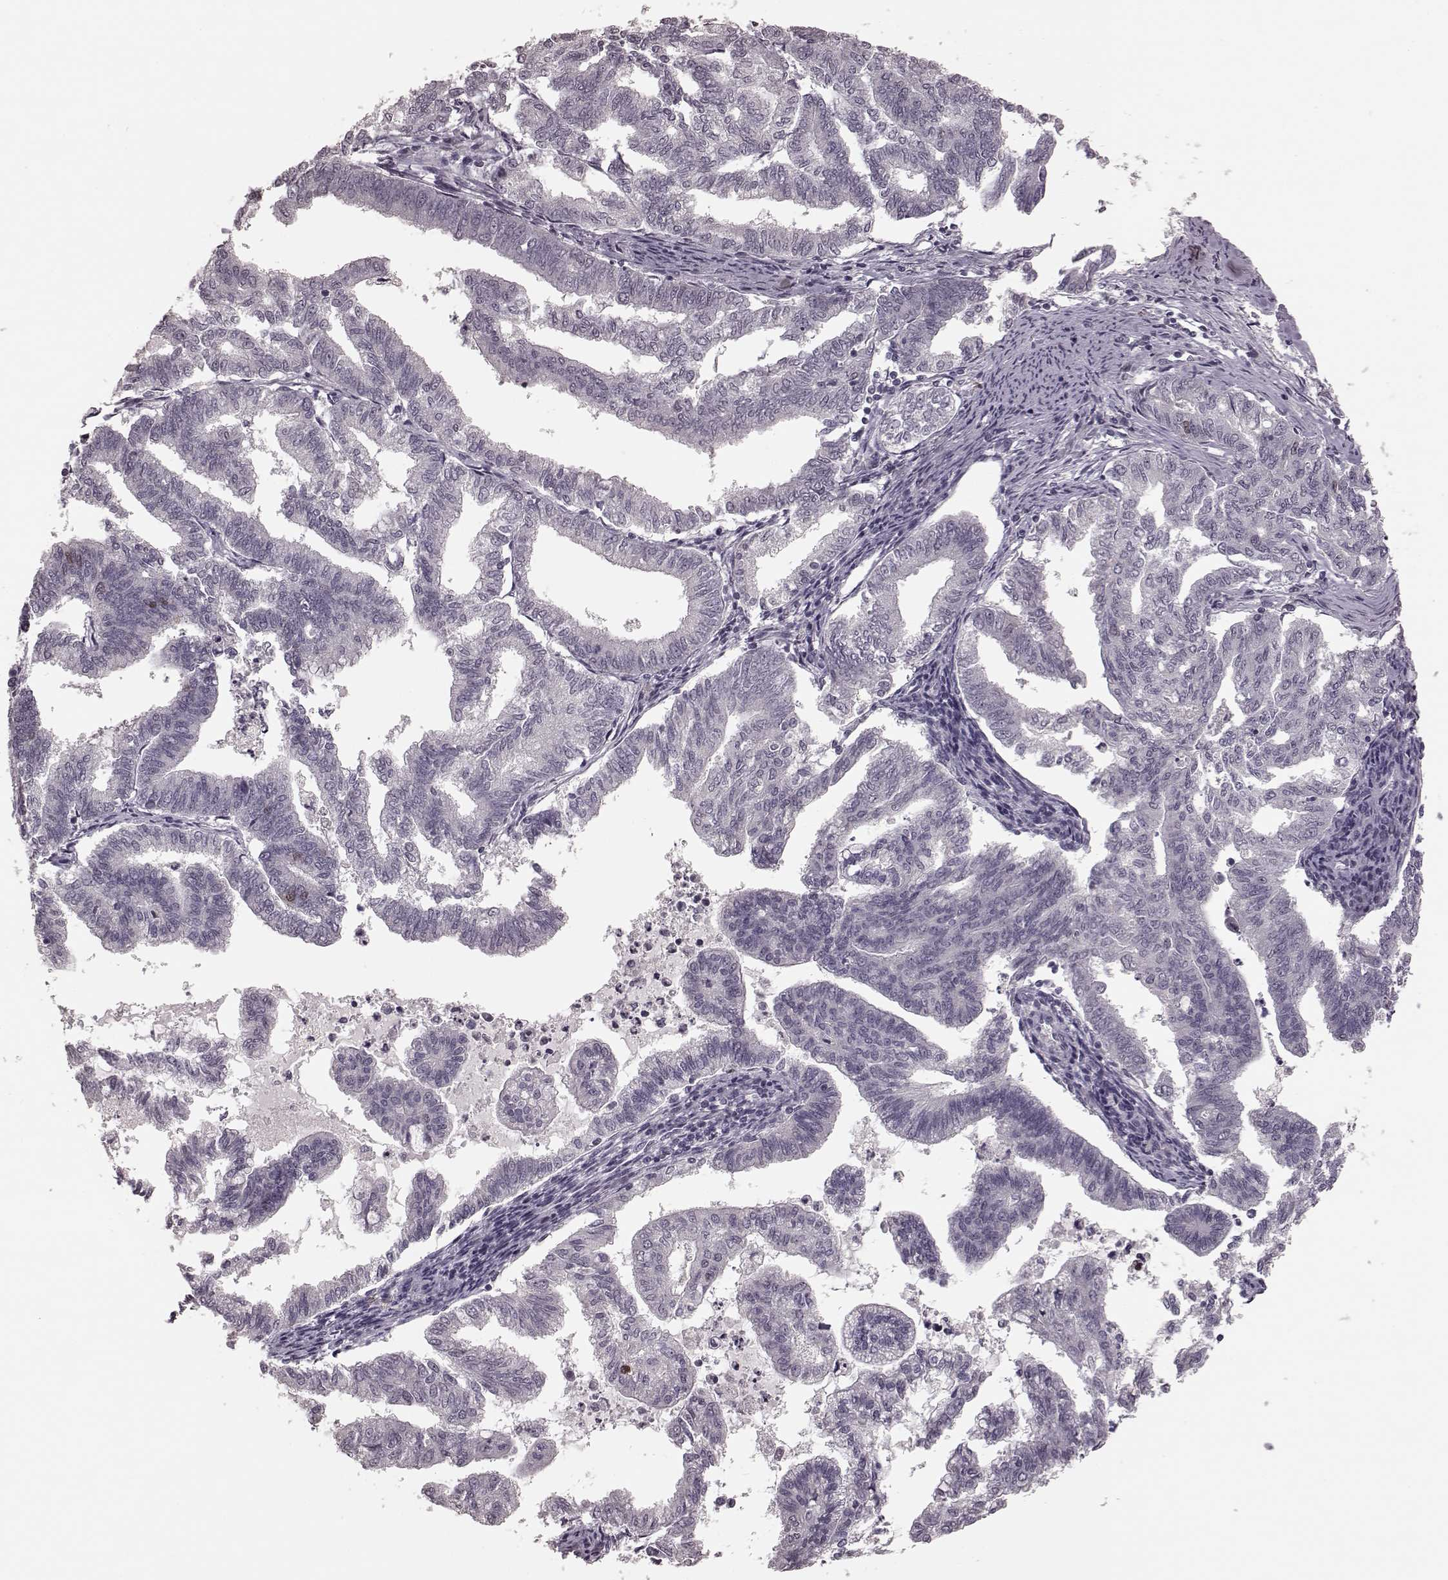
{"staining": {"intensity": "negative", "quantity": "none", "location": "none"}, "tissue": "endometrial cancer", "cell_type": "Tumor cells", "image_type": "cancer", "snomed": [{"axis": "morphology", "description": "Adenocarcinoma, NOS"}, {"axis": "topography", "description": "Endometrium"}], "caption": "High power microscopy micrograph of an IHC histopathology image of endometrial cancer (adenocarcinoma), revealing no significant expression in tumor cells.", "gene": "CCNA2", "patient": {"sex": "female", "age": 79}}